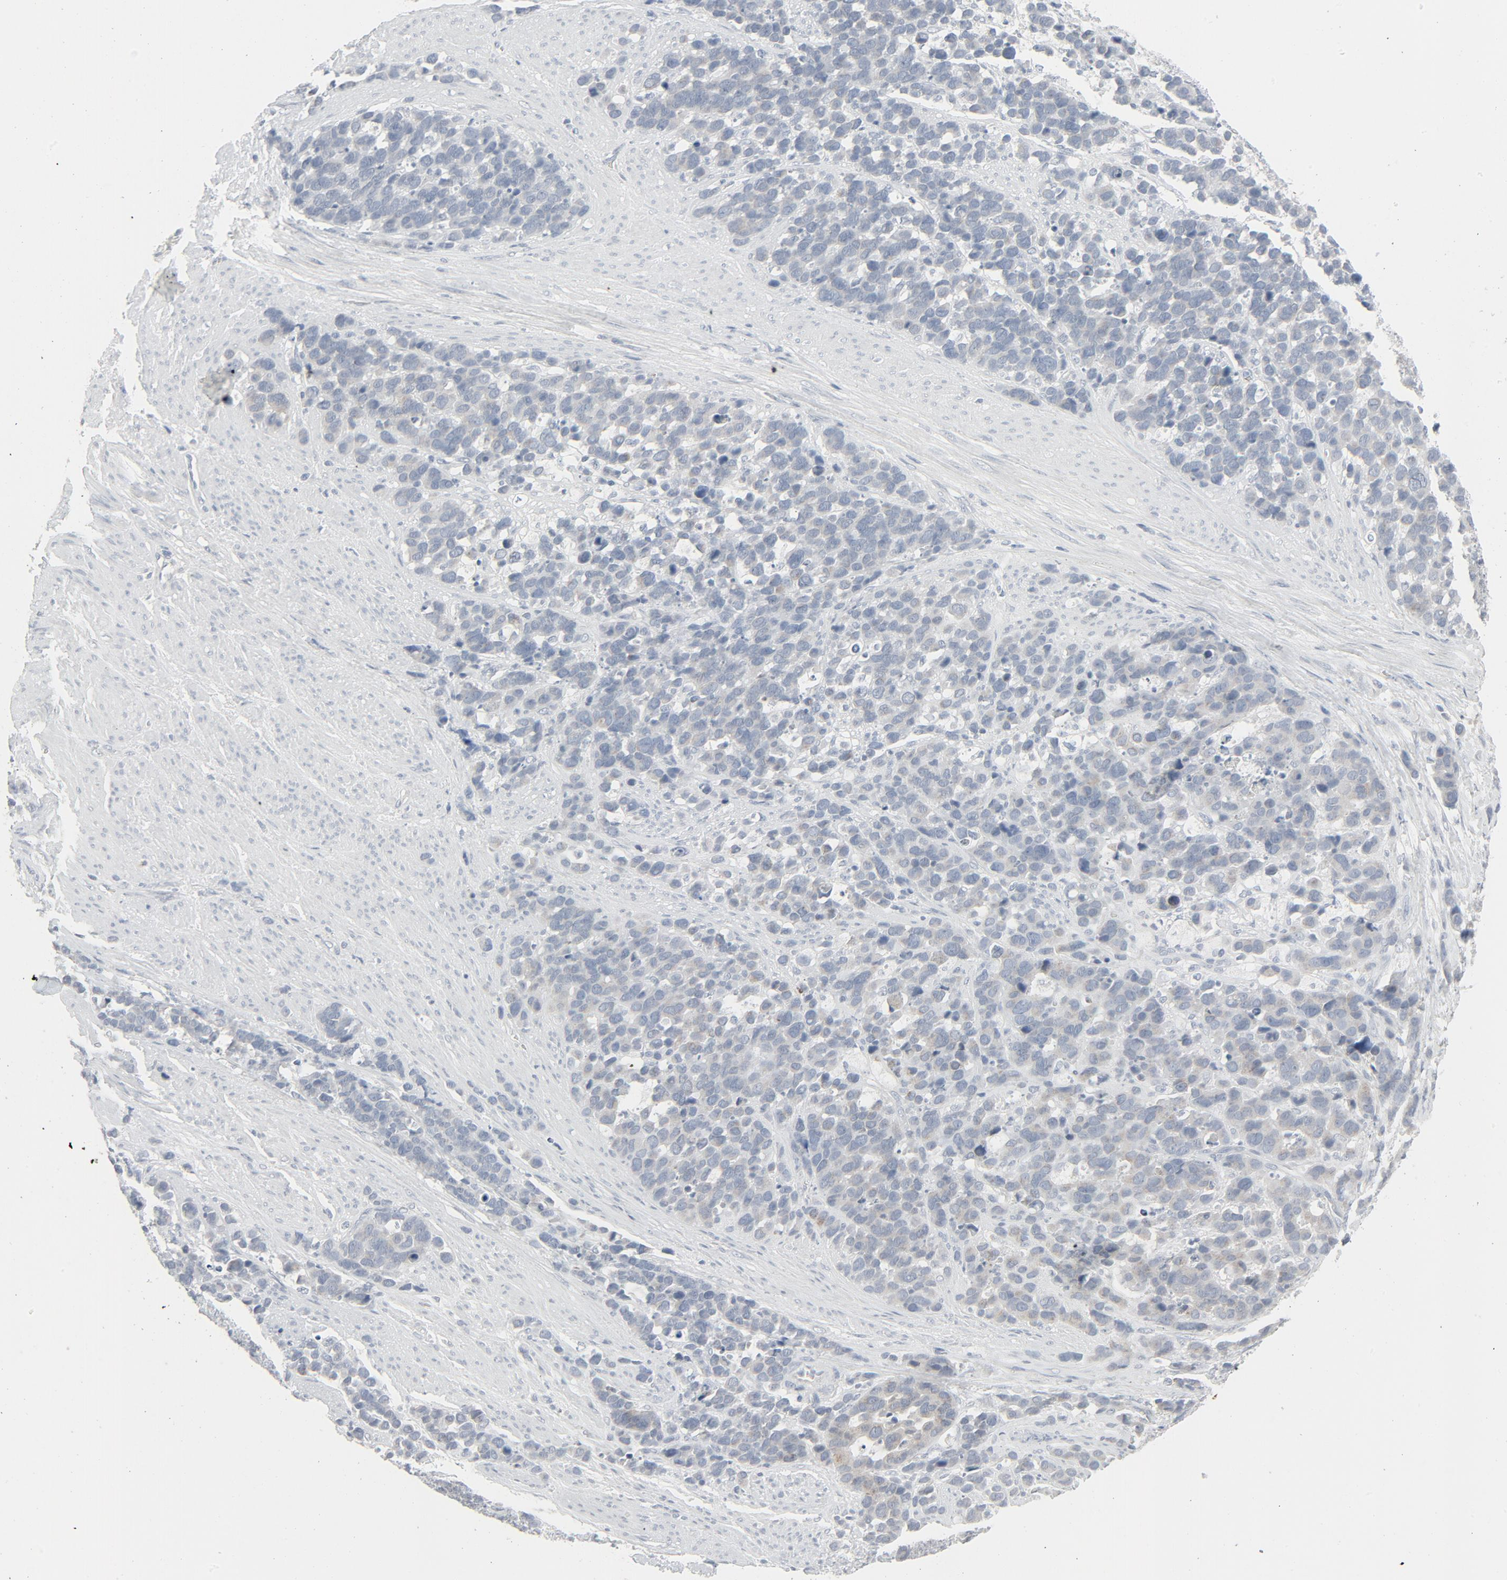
{"staining": {"intensity": "negative", "quantity": "none", "location": "none"}, "tissue": "stomach cancer", "cell_type": "Tumor cells", "image_type": "cancer", "snomed": [{"axis": "morphology", "description": "Adenocarcinoma, NOS"}, {"axis": "topography", "description": "Stomach, upper"}], "caption": "This is a micrograph of IHC staining of stomach cancer (adenocarcinoma), which shows no positivity in tumor cells.", "gene": "FGFR3", "patient": {"sex": "male", "age": 71}}